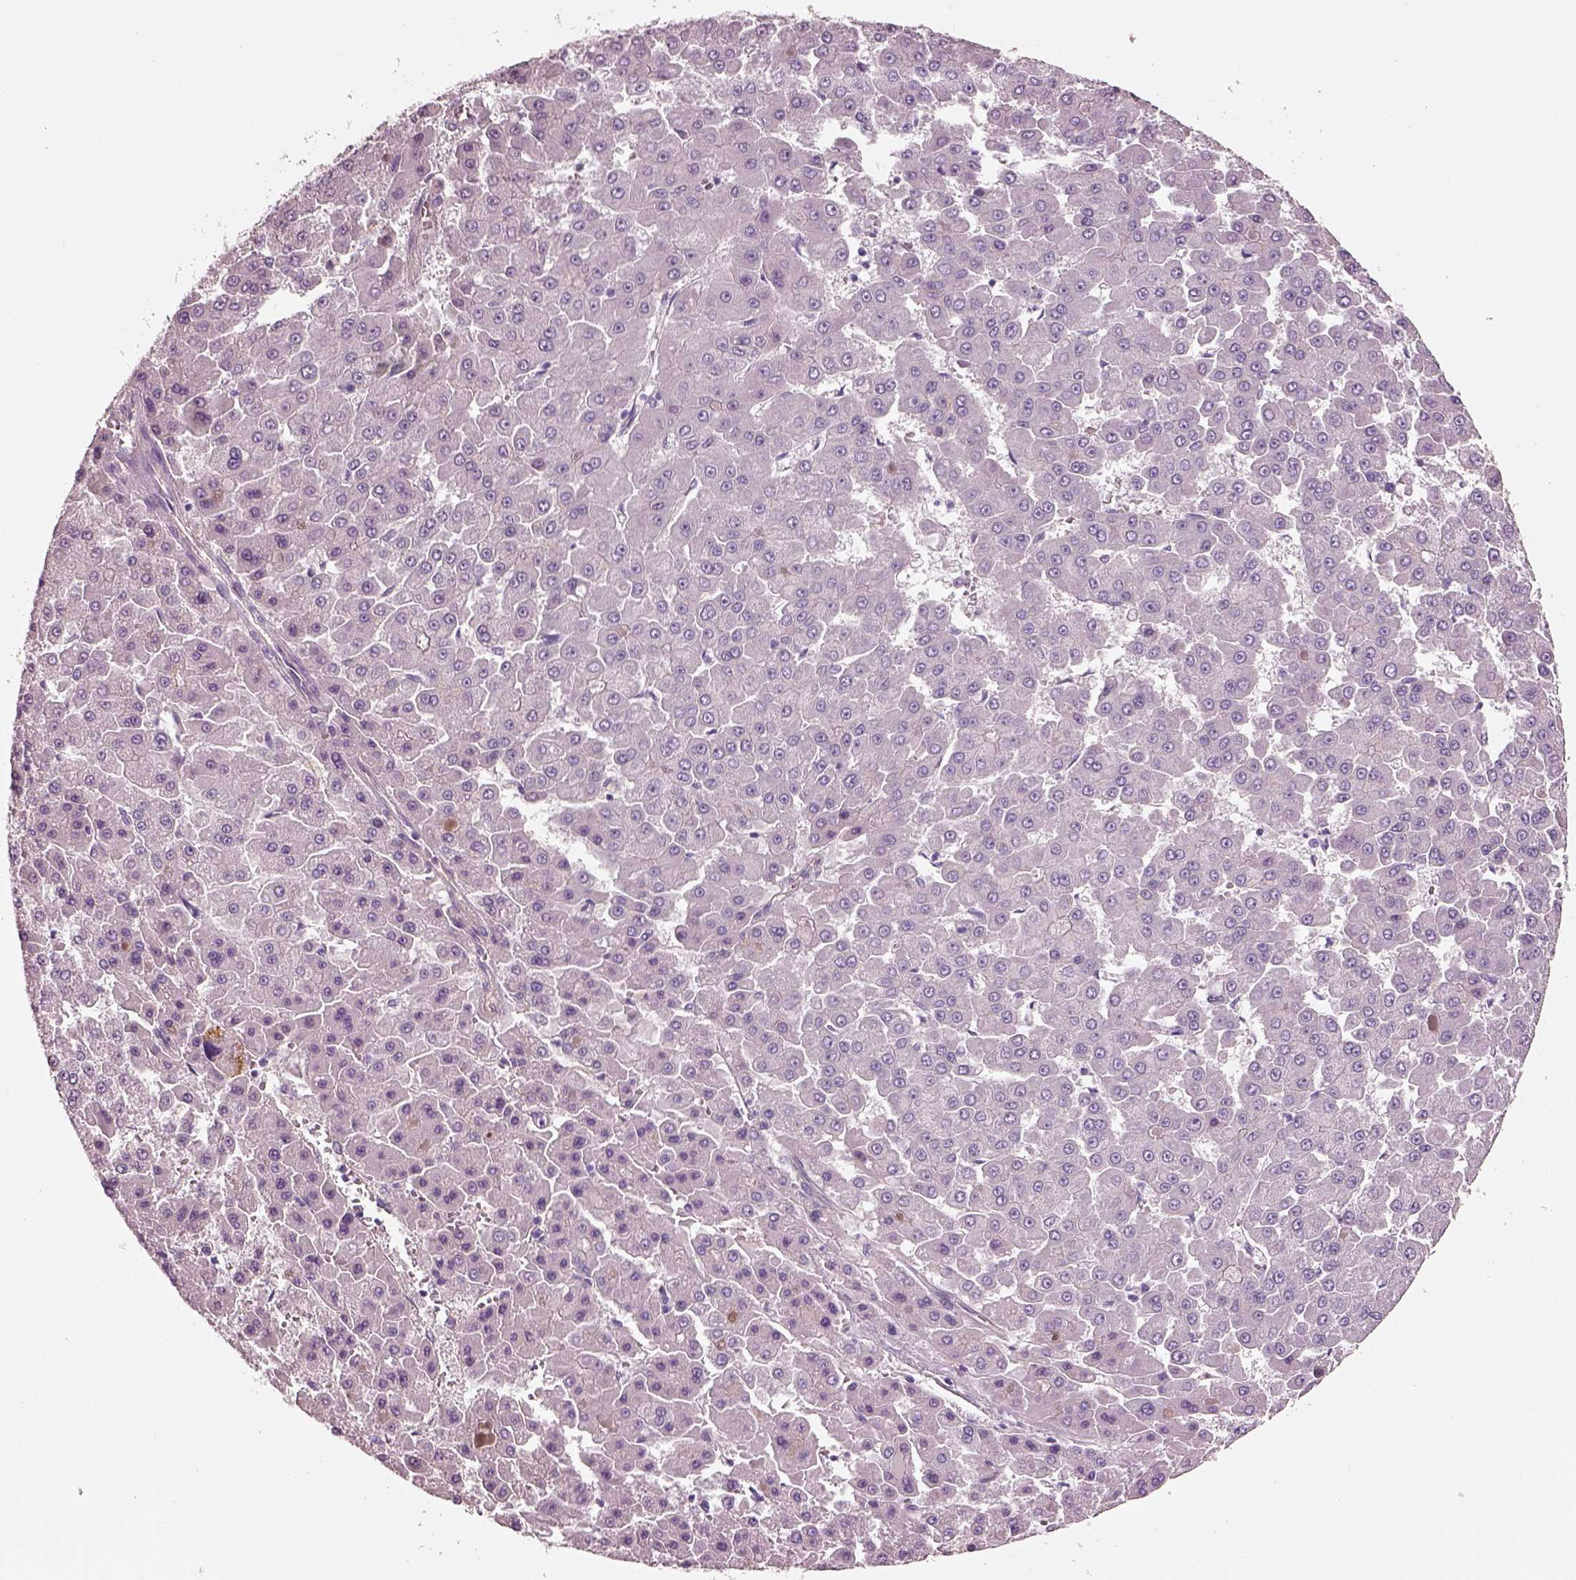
{"staining": {"intensity": "negative", "quantity": "none", "location": "none"}, "tissue": "liver cancer", "cell_type": "Tumor cells", "image_type": "cancer", "snomed": [{"axis": "morphology", "description": "Carcinoma, Hepatocellular, NOS"}, {"axis": "topography", "description": "Liver"}], "caption": "DAB immunohistochemical staining of human hepatocellular carcinoma (liver) exhibits no significant staining in tumor cells.", "gene": "IGLL1", "patient": {"sex": "male", "age": 78}}